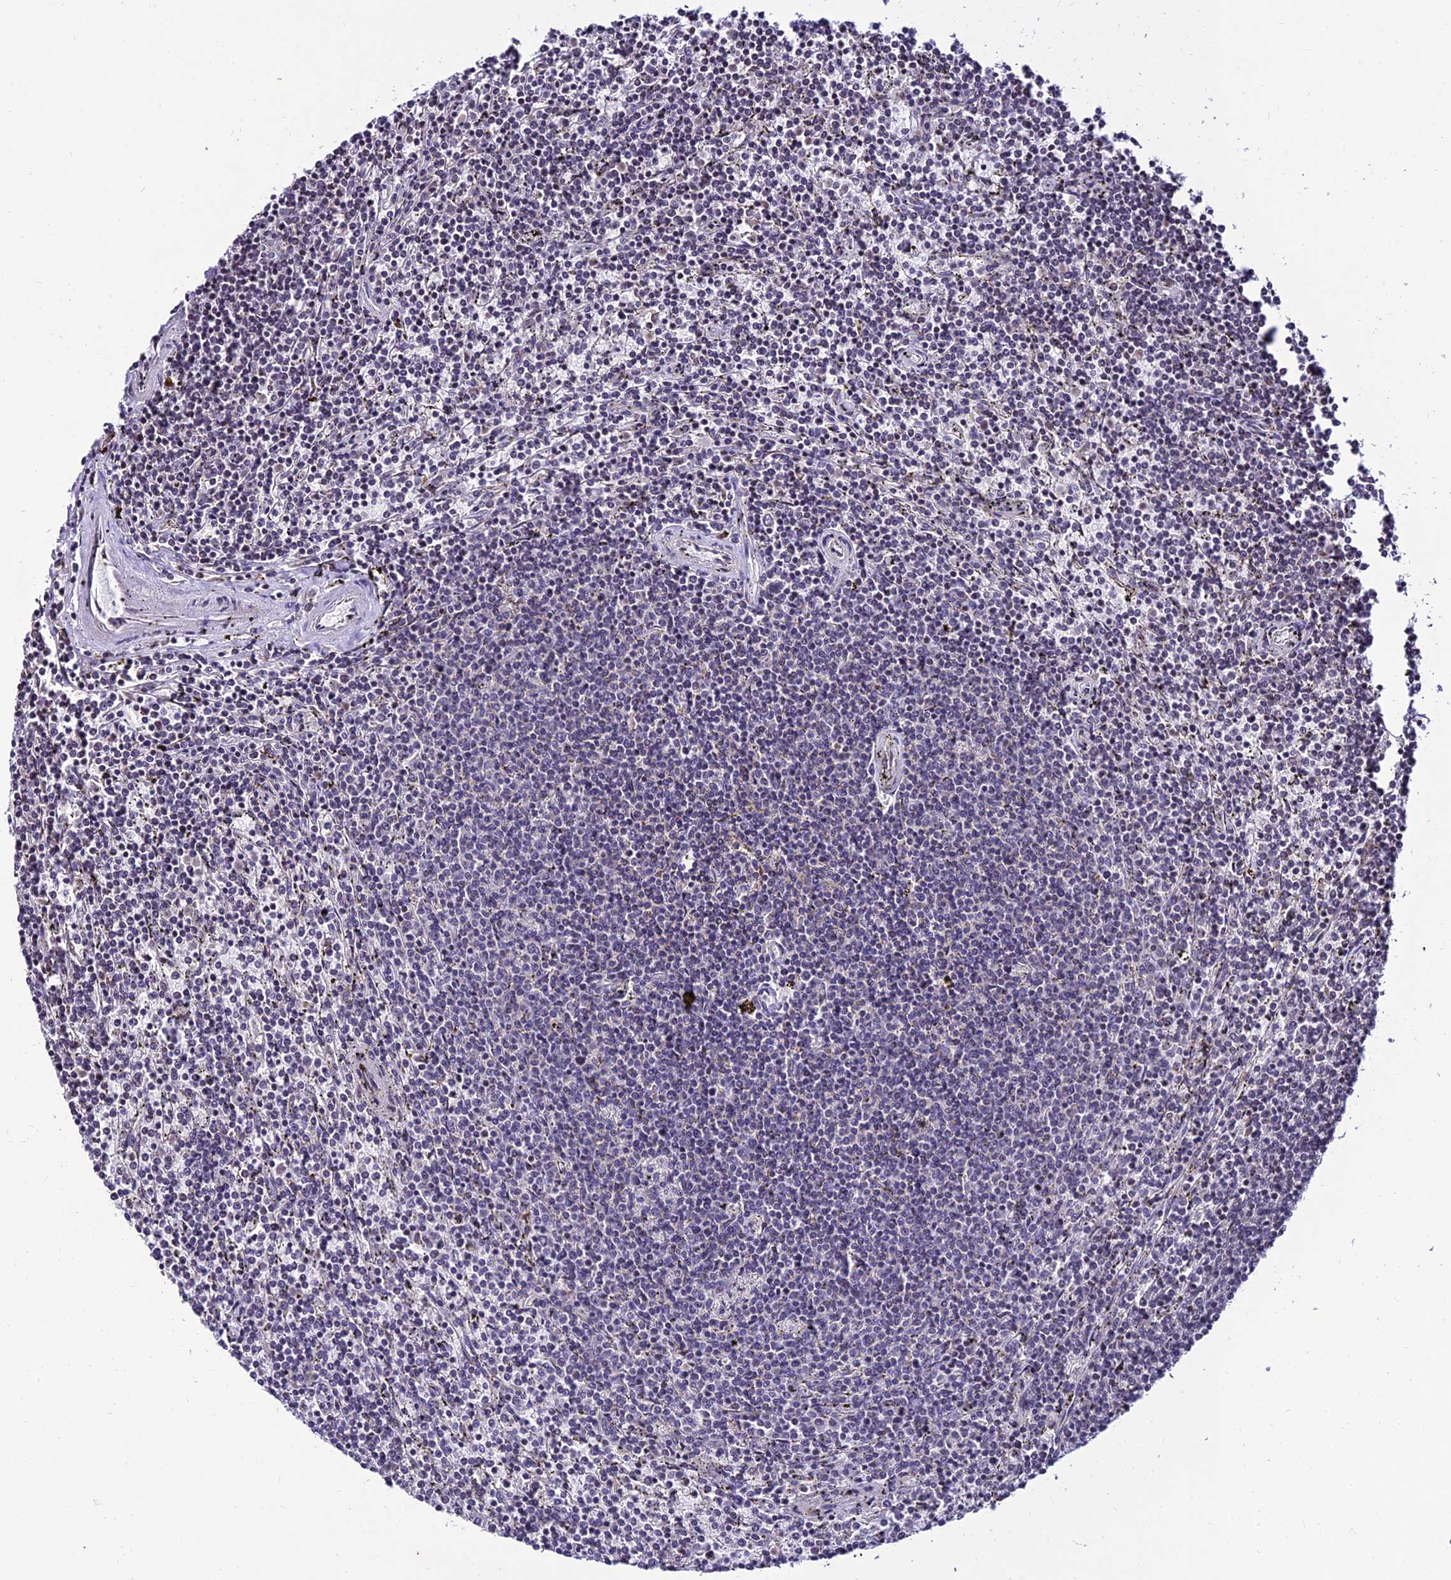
{"staining": {"intensity": "negative", "quantity": "none", "location": "none"}, "tissue": "lymphoma", "cell_type": "Tumor cells", "image_type": "cancer", "snomed": [{"axis": "morphology", "description": "Malignant lymphoma, non-Hodgkin's type, Low grade"}, {"axis": "topography", "description": "Spleen"}], "caption": "The micrograph demonstrates no staining of tumor cells in lymphoma.", "gene": "CDNF", "patient": {"sex": "female", "age": 50}}